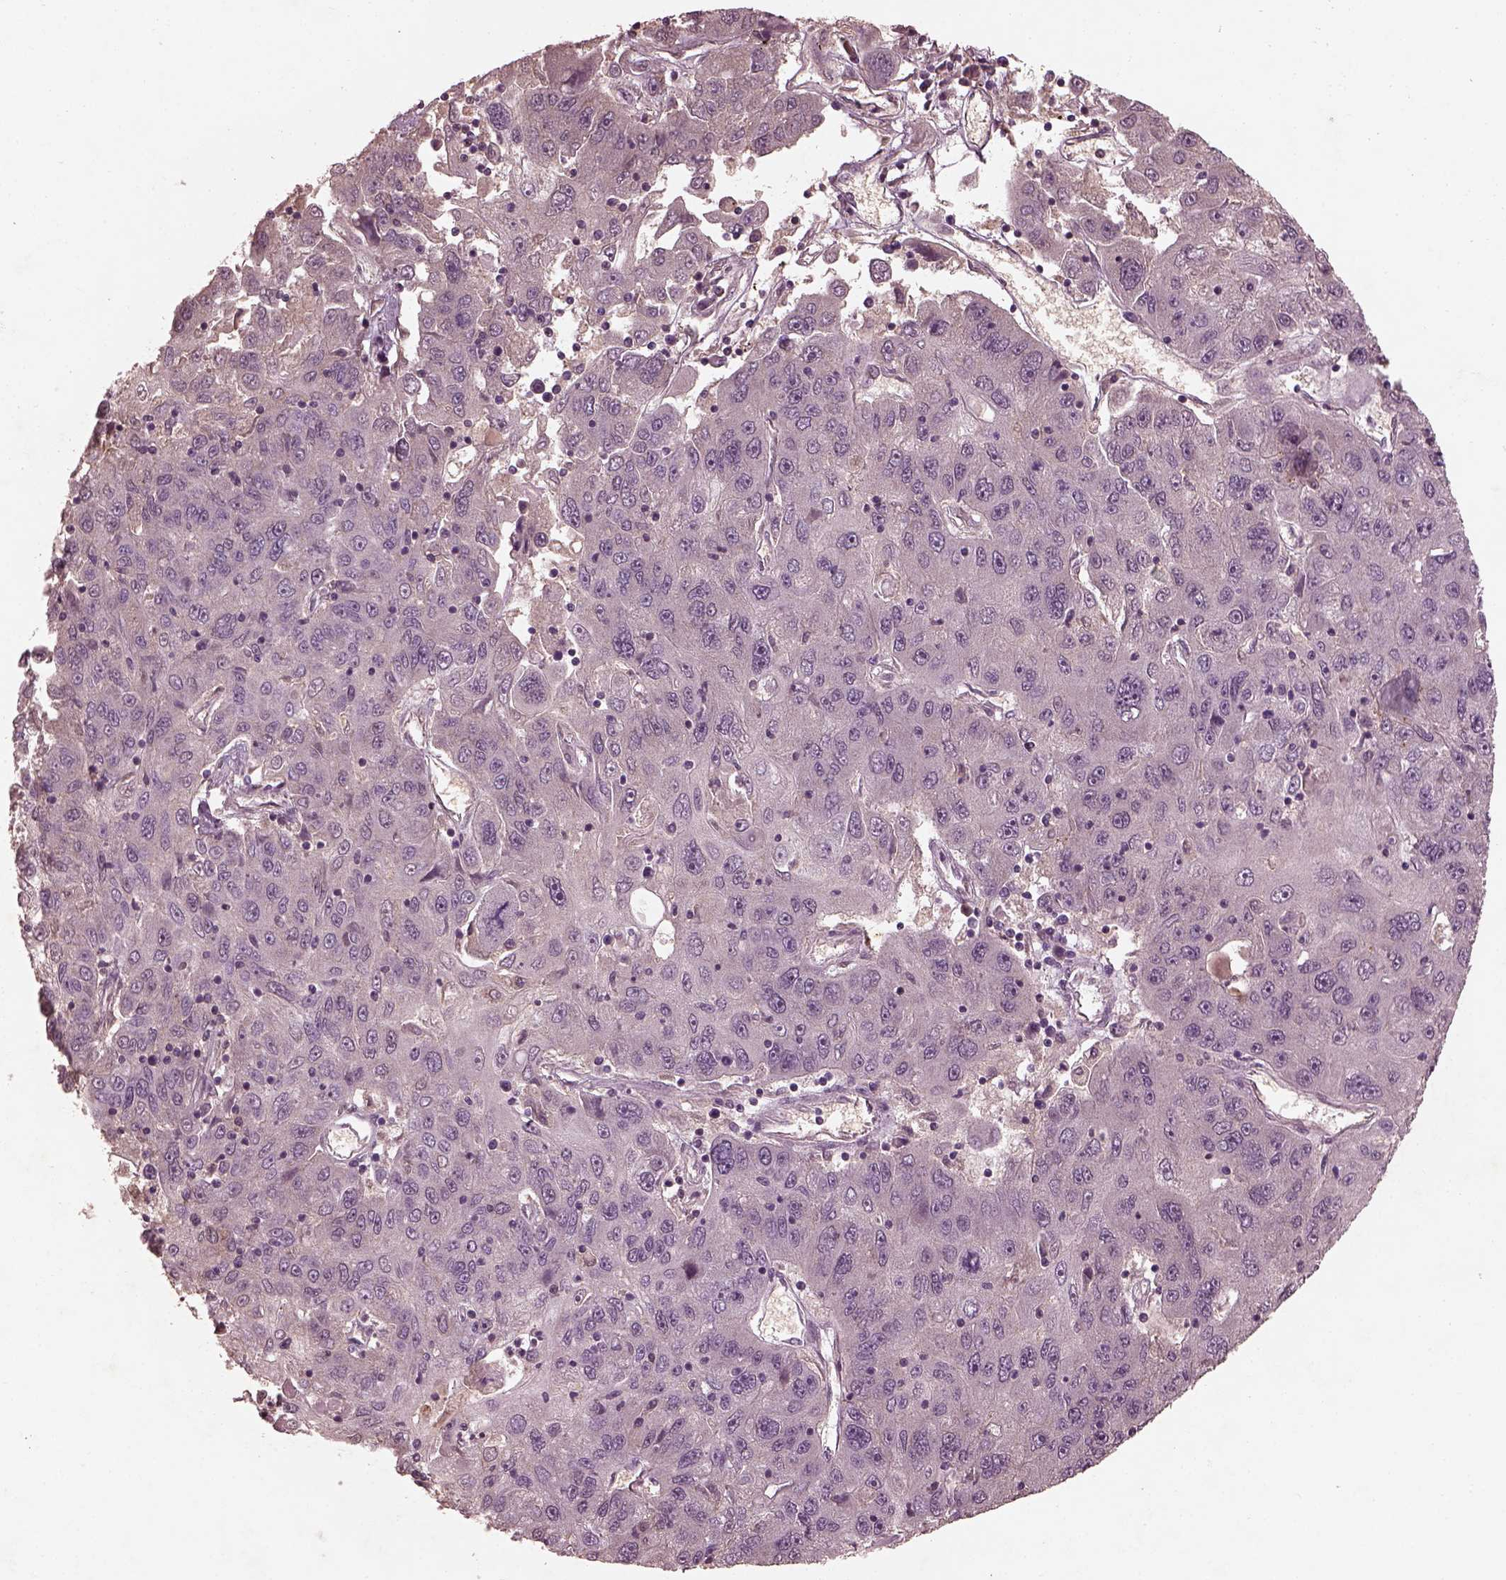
{"staining": {"intensity": "negative", "quantity": "none", "location": "none"}, "tissue": "stomach cancer", "cell_type": "Tumor cells", "image_type": "cancer", "snomed": [{"axis": "morphology", "description": "Adenocarcinoma, NOS"}, {"axis": "topography", "description": "Stomach"}], "caption": "Immunohistochemistry (IHC) histopathology image of neoplastic tissue: stomach adenocarcinoma stained with DAB (3,3'-diaminobenzidine) shows no significant protein positivity in tumor cells.", "gene": "FRRS1L", "patient": {"sex": "male", "age": 56}}